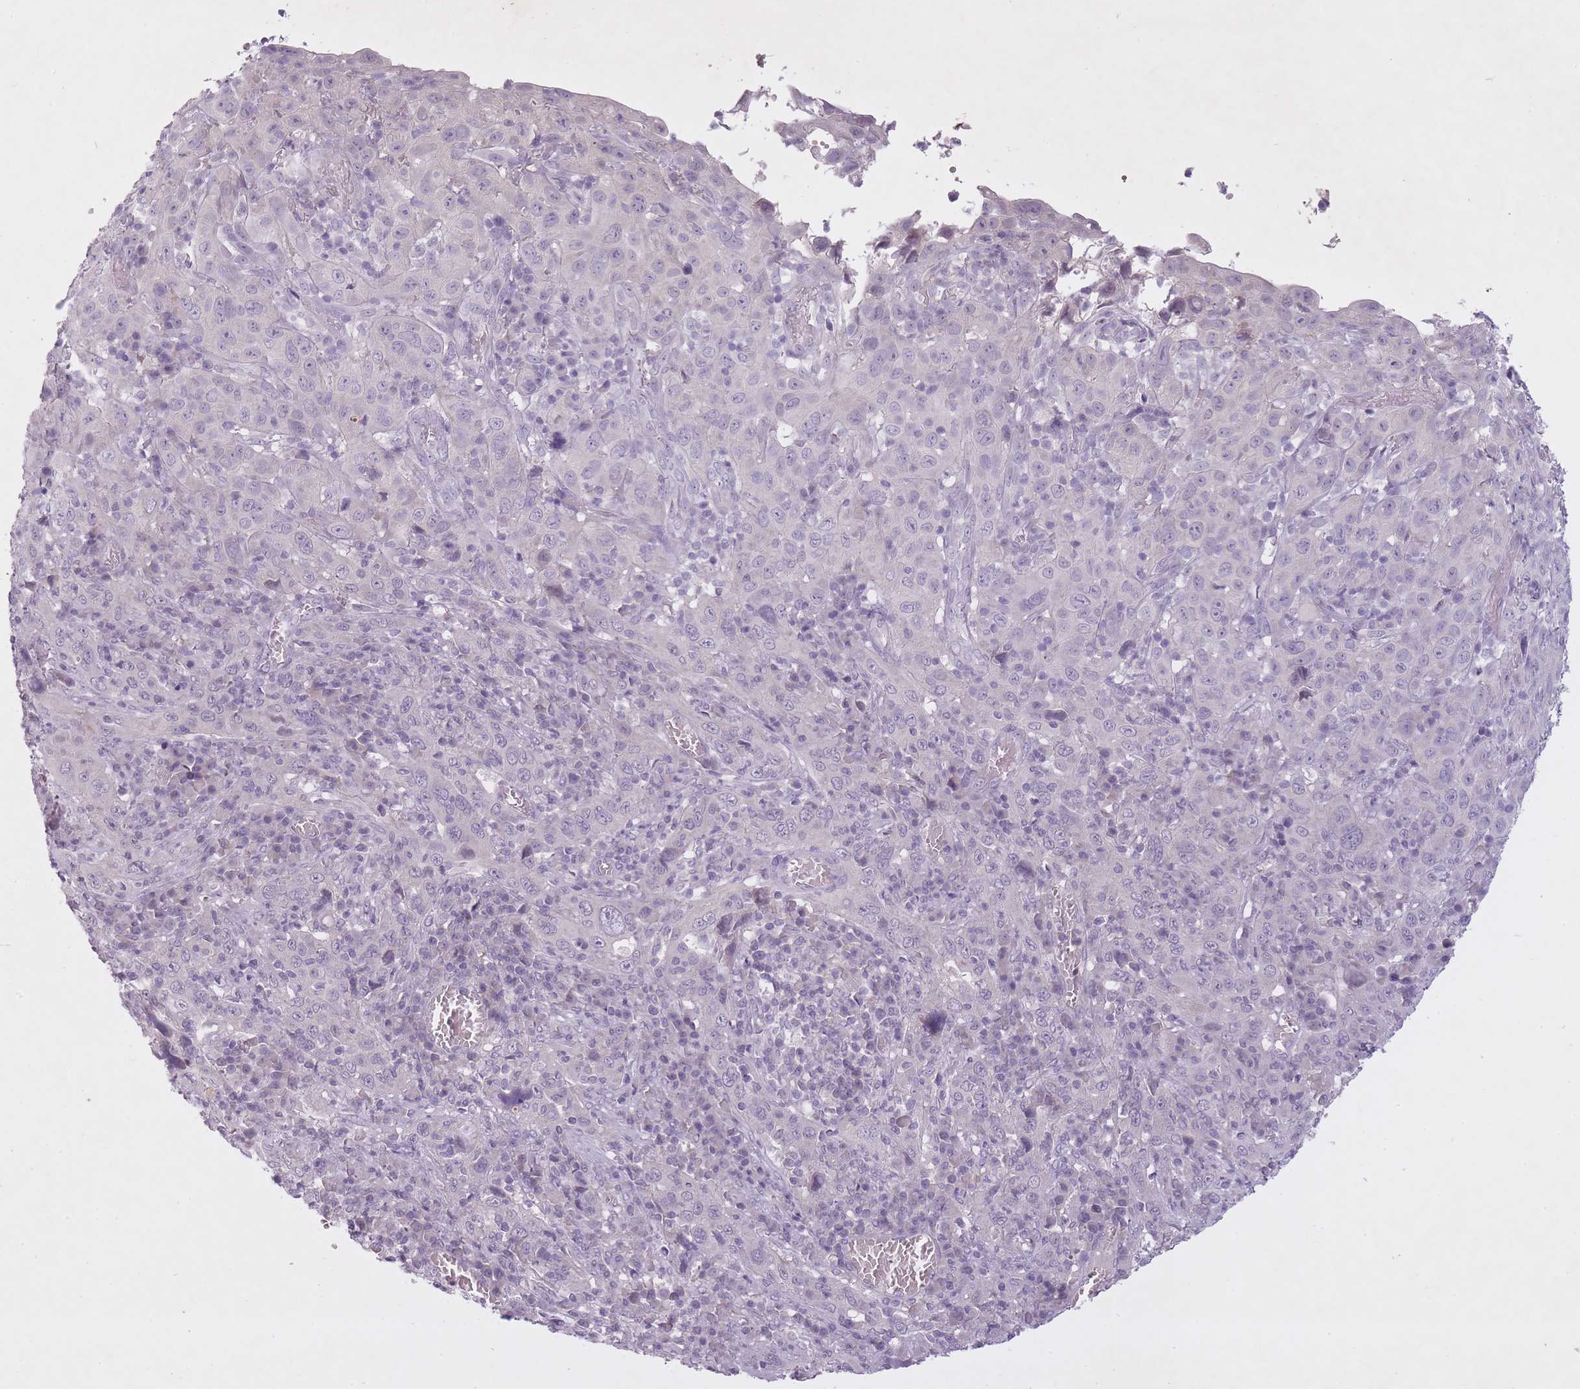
{"staining": {"intensity": "negative", "quantity": "none", "location": "none"}, "tissue": "cervical cancer", "cell_type": "Tumor cells", "image_type": "cancer", "snomed": [{"axis": "morphology", "description": "Squamous cell carcinoma, NOS"}, {"axis": "topography", "description": "Cervix"}], "caption": "A micrograph of human squamous cell carcinoma (cervical) is negative for staining in tumor cells.", "gene": "FAM43B", "patient": {"sex": "female", "age": 46}}